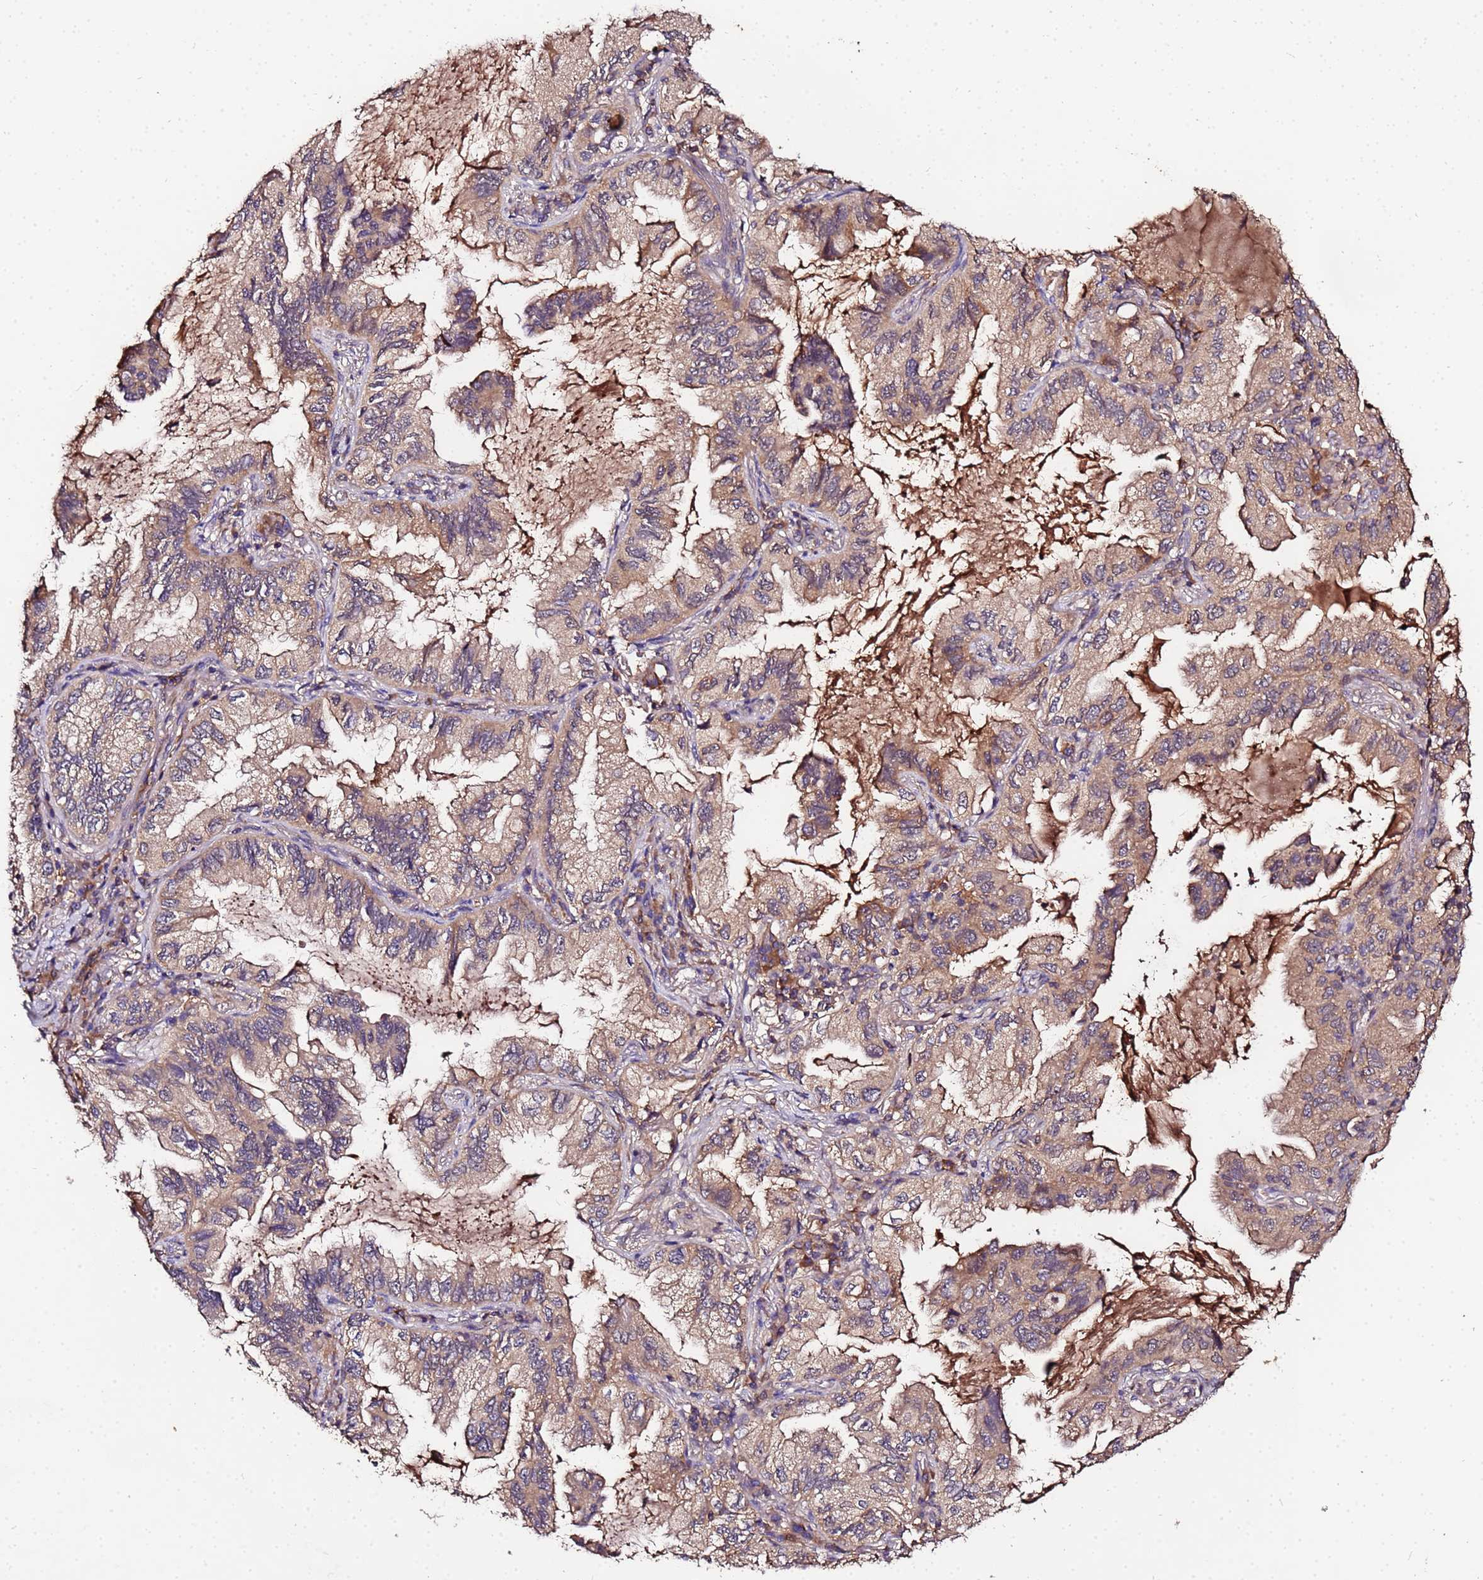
{"staining": {"intensity": "weak", "quantity": ">75%", "location": "cytoplasmic/membranous"}, "tissue": "lung cancer", "cell_type": "Tumor cells", "image_type": "cancer", "snomed": [{"axis": "morphology", "description": "Adenocarcinoma, NOS"}, {"axis": "topography", "description": "Lung"}], "caption": "IHC (DAB (3,3'-diaminobenzidine)) staining of lung cancer demonstrates weak cytoplasmic/membranous protein staining in about >75% of tumor cells.", "gene": "MTERF1", "patient": {"sex": "female", "age": 69}}